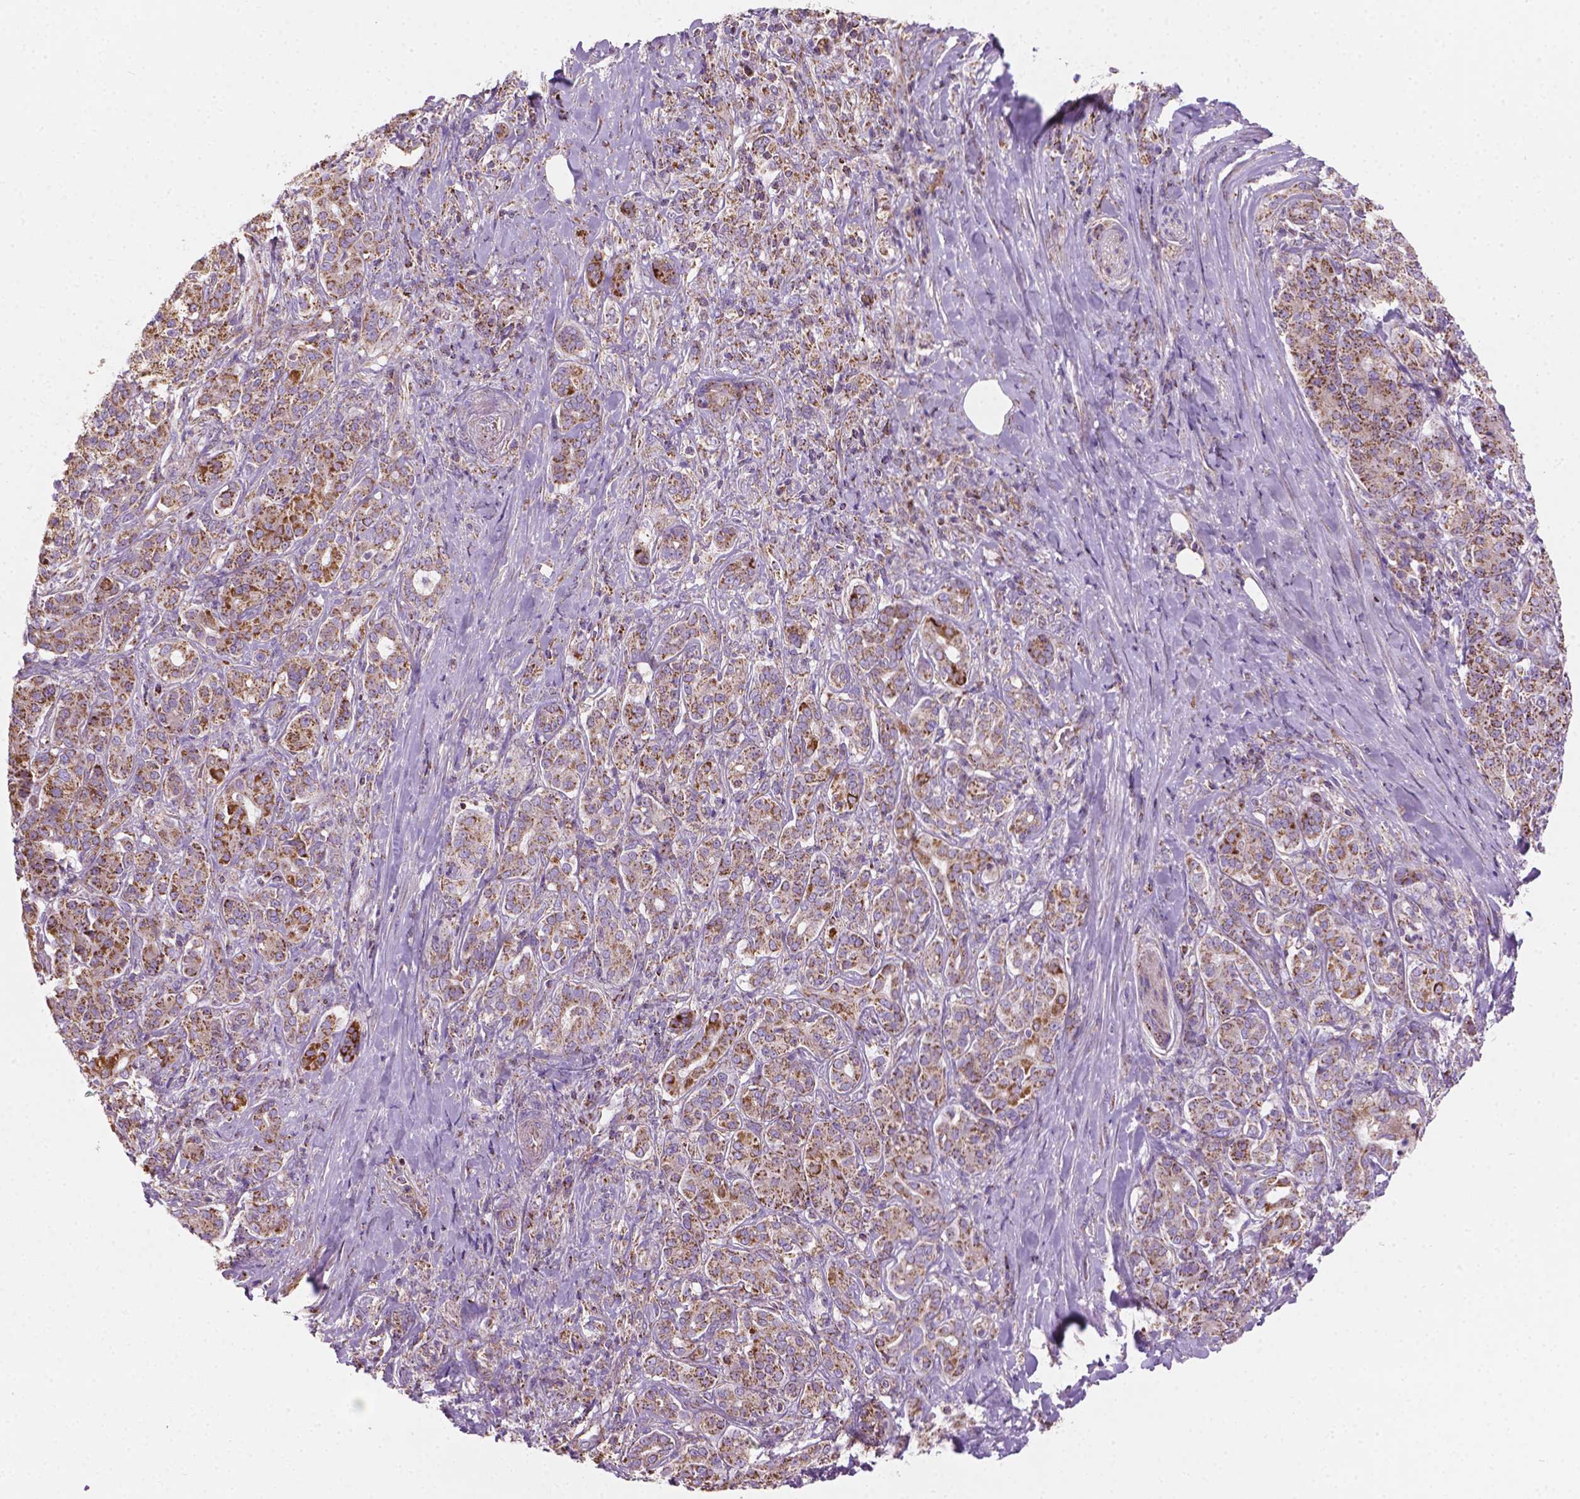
{"staining": {"intensity": "moderate", "quantity": ">75%", "location": "cytoplasmic/membranous"}, "tissue": "pancreatic cancer", "cell_type": "Tumor cells", "image_type": "cancer", "snomed": [{"axis": "morphology", "description": "Normal tissue, NOS"}, {"axis": "morphology", "description": "Inflammation, NOS"}, {"axis": "morphology", "description": "Adenocarcinoma, NOS"}, {"axis": "topography", "description": "Pancreas"}], "caption": "Human pancreatic adenocarcinoma stained for a protein (brown) exhibits moderate cytoplasmic/membranous positive expression in approximately >75% of tumor cells.", "gene": "PIBF1", "patient": {"sex": "male", "age": 57}}